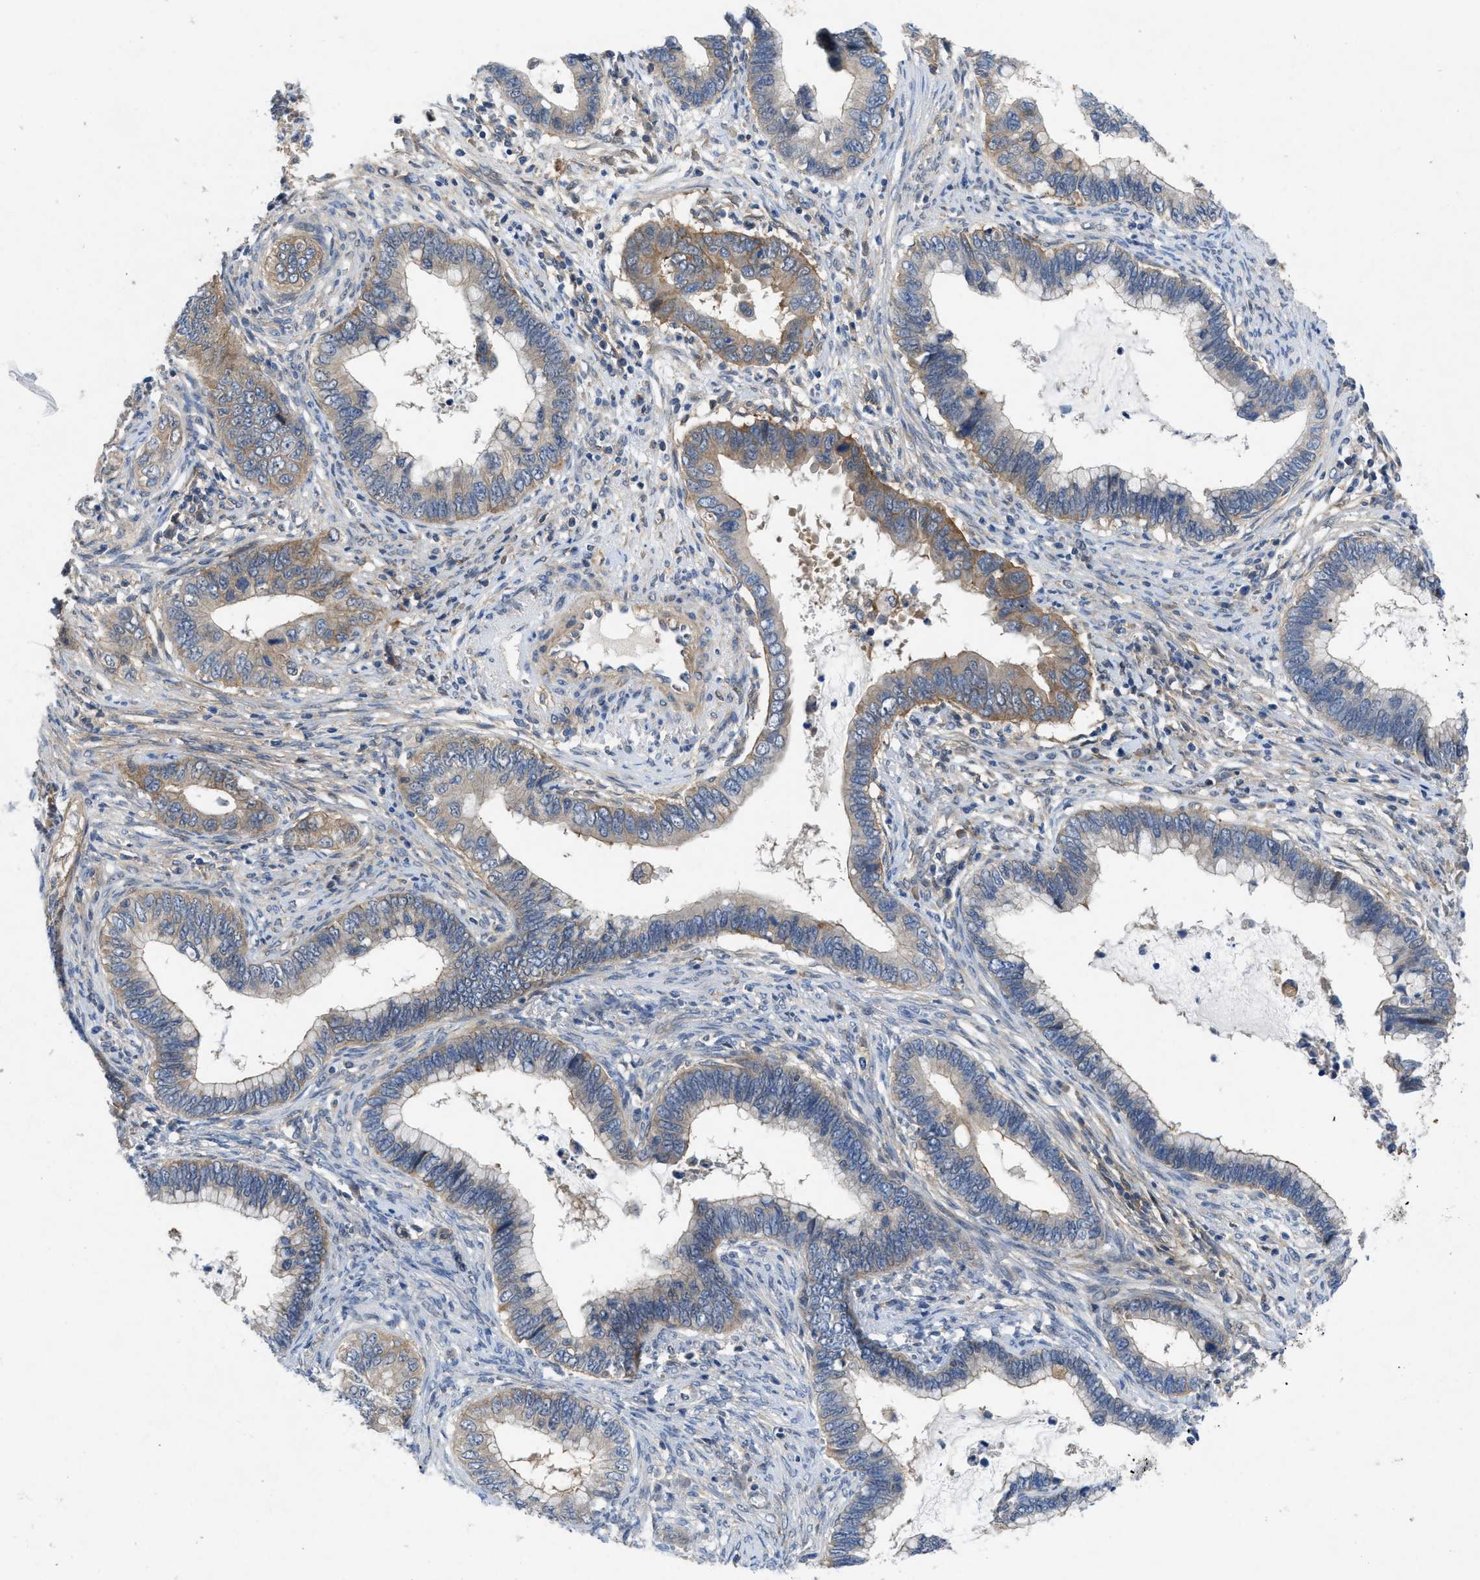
{"staining": {"intensity": "weak", "quantity": "<25%", "location": "cytoplasmic/membranous"}, "tissue": "cervical cancer", "cell_type": "Tumor cells", "image_type": "cancer", "snomed": [{"axis": "morphology", "description": "Adenocarcinoma, NOS"}, {"axis": "topography", "description": "Cervix"}], "caption": "The image demonstrates no staining of tumor cells in cervical cancer (adenocarcinoma).", "gene": "PANX1", "patient": {"sex": "female", "age": 44}}